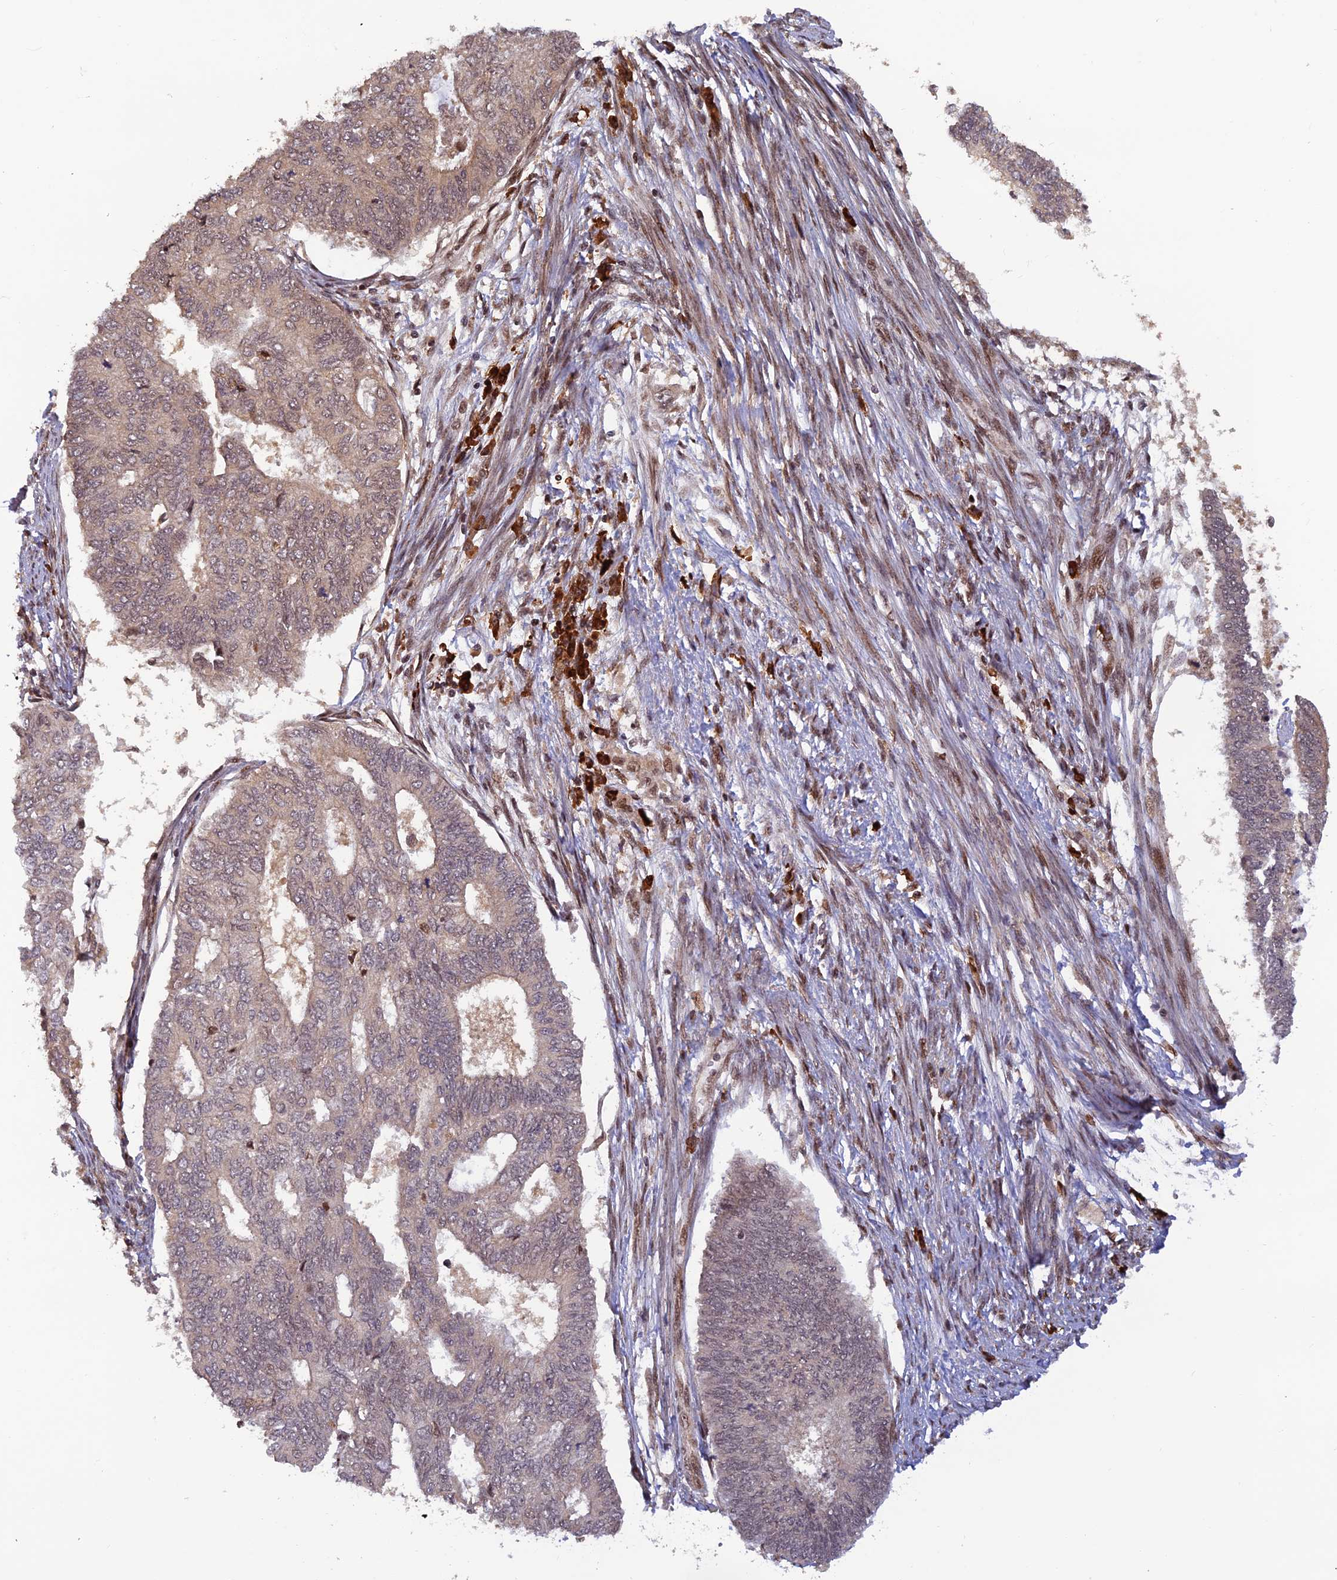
{"staining": {"intensity": "weak", "quantity": ">75%", "location": "cytoplasmic/membranous"}, "tissue": "endometrial cancer", "cell_type": "Tumor cells", "image_type": "cancer", "snomed": [{"axis": "morphology", "description": "Adenocarcinoma, NOS"}, {"axis": "topography", "description": "Endometrium"}], "caption": "Immunohistochemistry (IHC) image of human endometrial cancer stained for a protein (brown), which shows low levels of weak cytoplasmic/membranous staining in about >75% of tumor cells.", "gene": "ZNF565", "patient": {"sex": "female", "age": 68}}